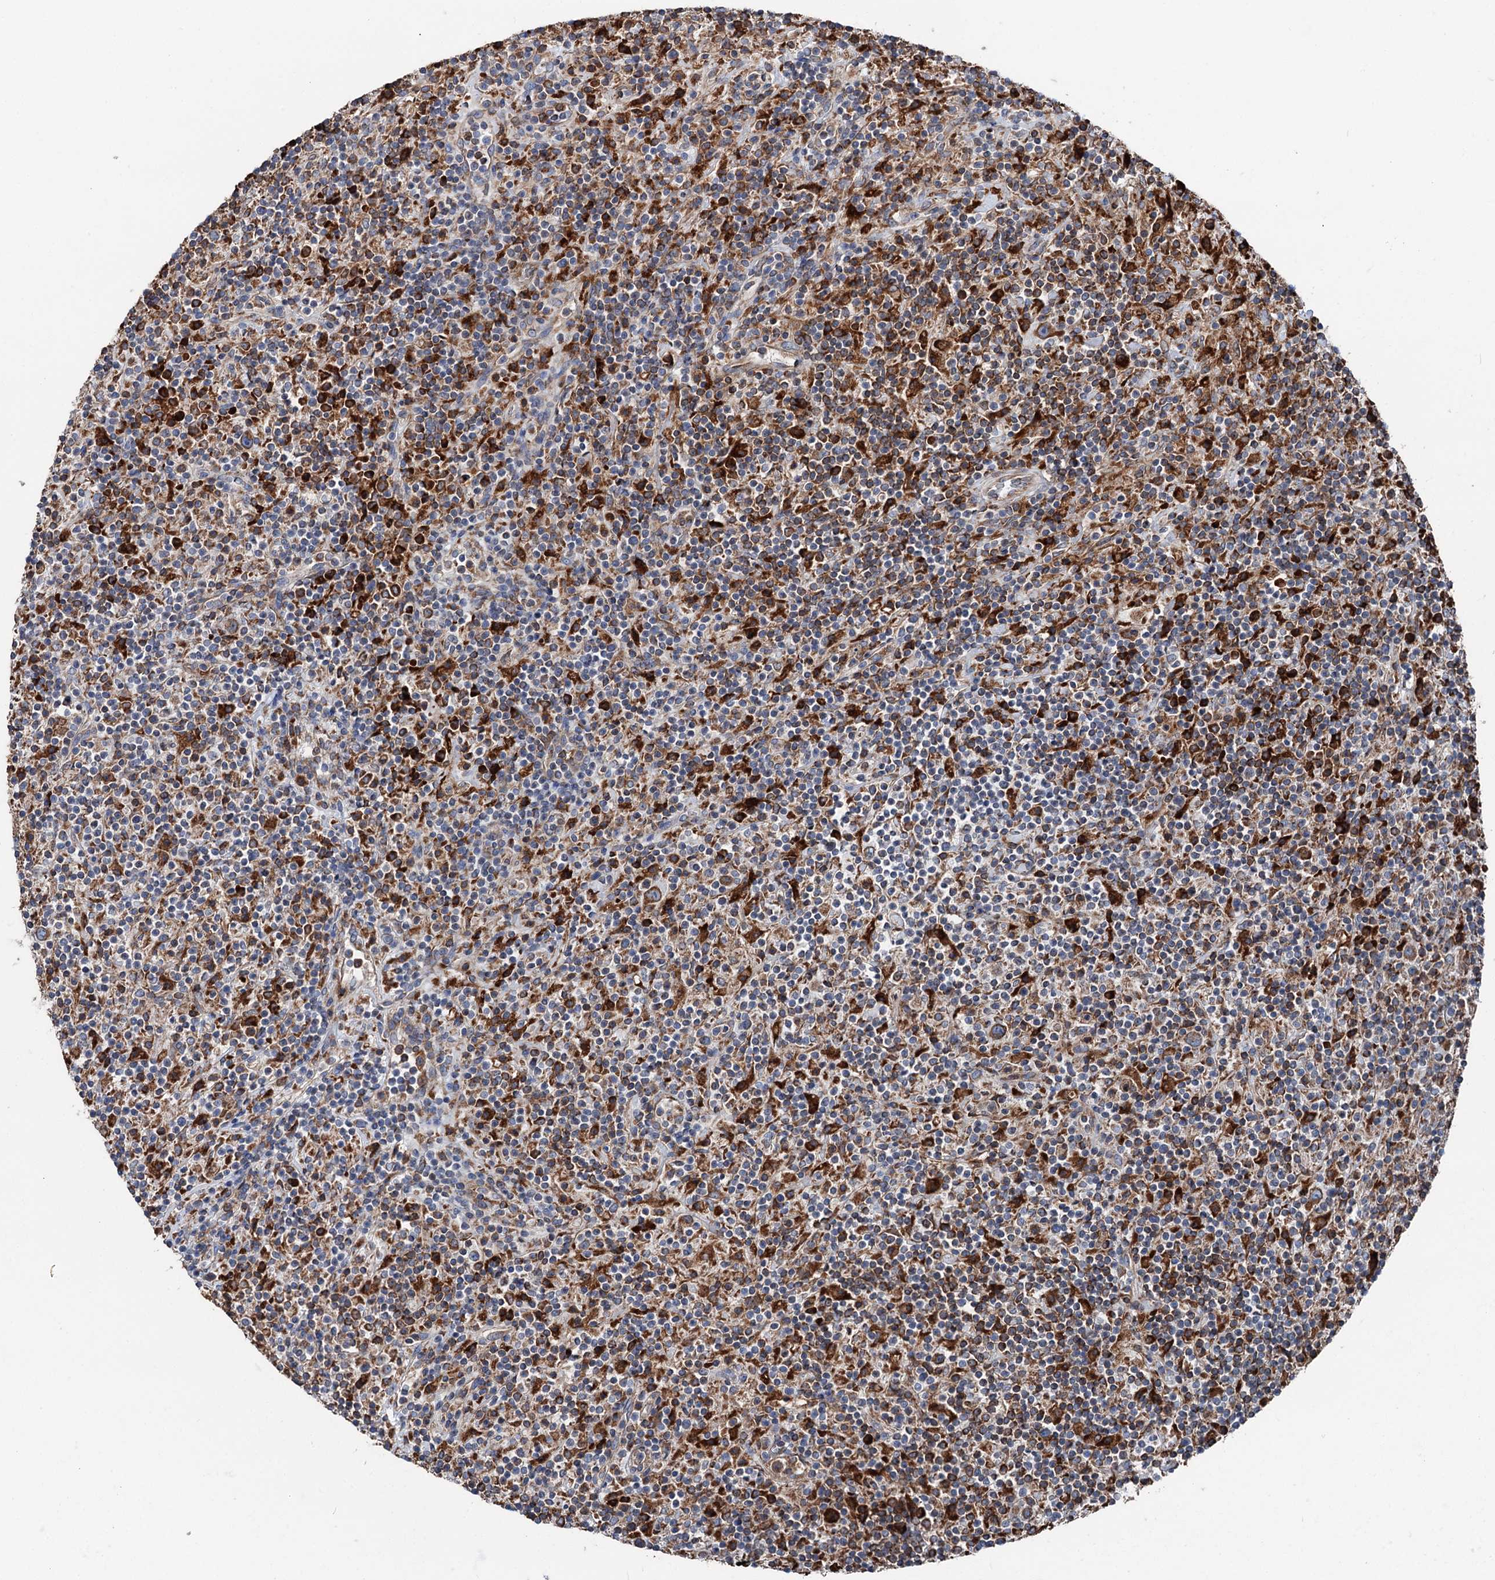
{"staining": {"intensity": "moderate", "quantity": ">75%", "location": "cytoplasmic/membranous"}, "tissue": "lymphoma", "cell_type": "Tumor cells", "image_type": "cancer", "snomed": [{"axis": "morphology", "description": "Hodgkin's disease, NOS"}, {"axis": "topography", "description": "Lymph node"}], "caption": "Tumor cells exhibit moderate cytoplasmic/membranous staining in about >75% of cells in lymphoma.", "gene": "ERP29", "patient": {"sex": "male", "age": 70}}